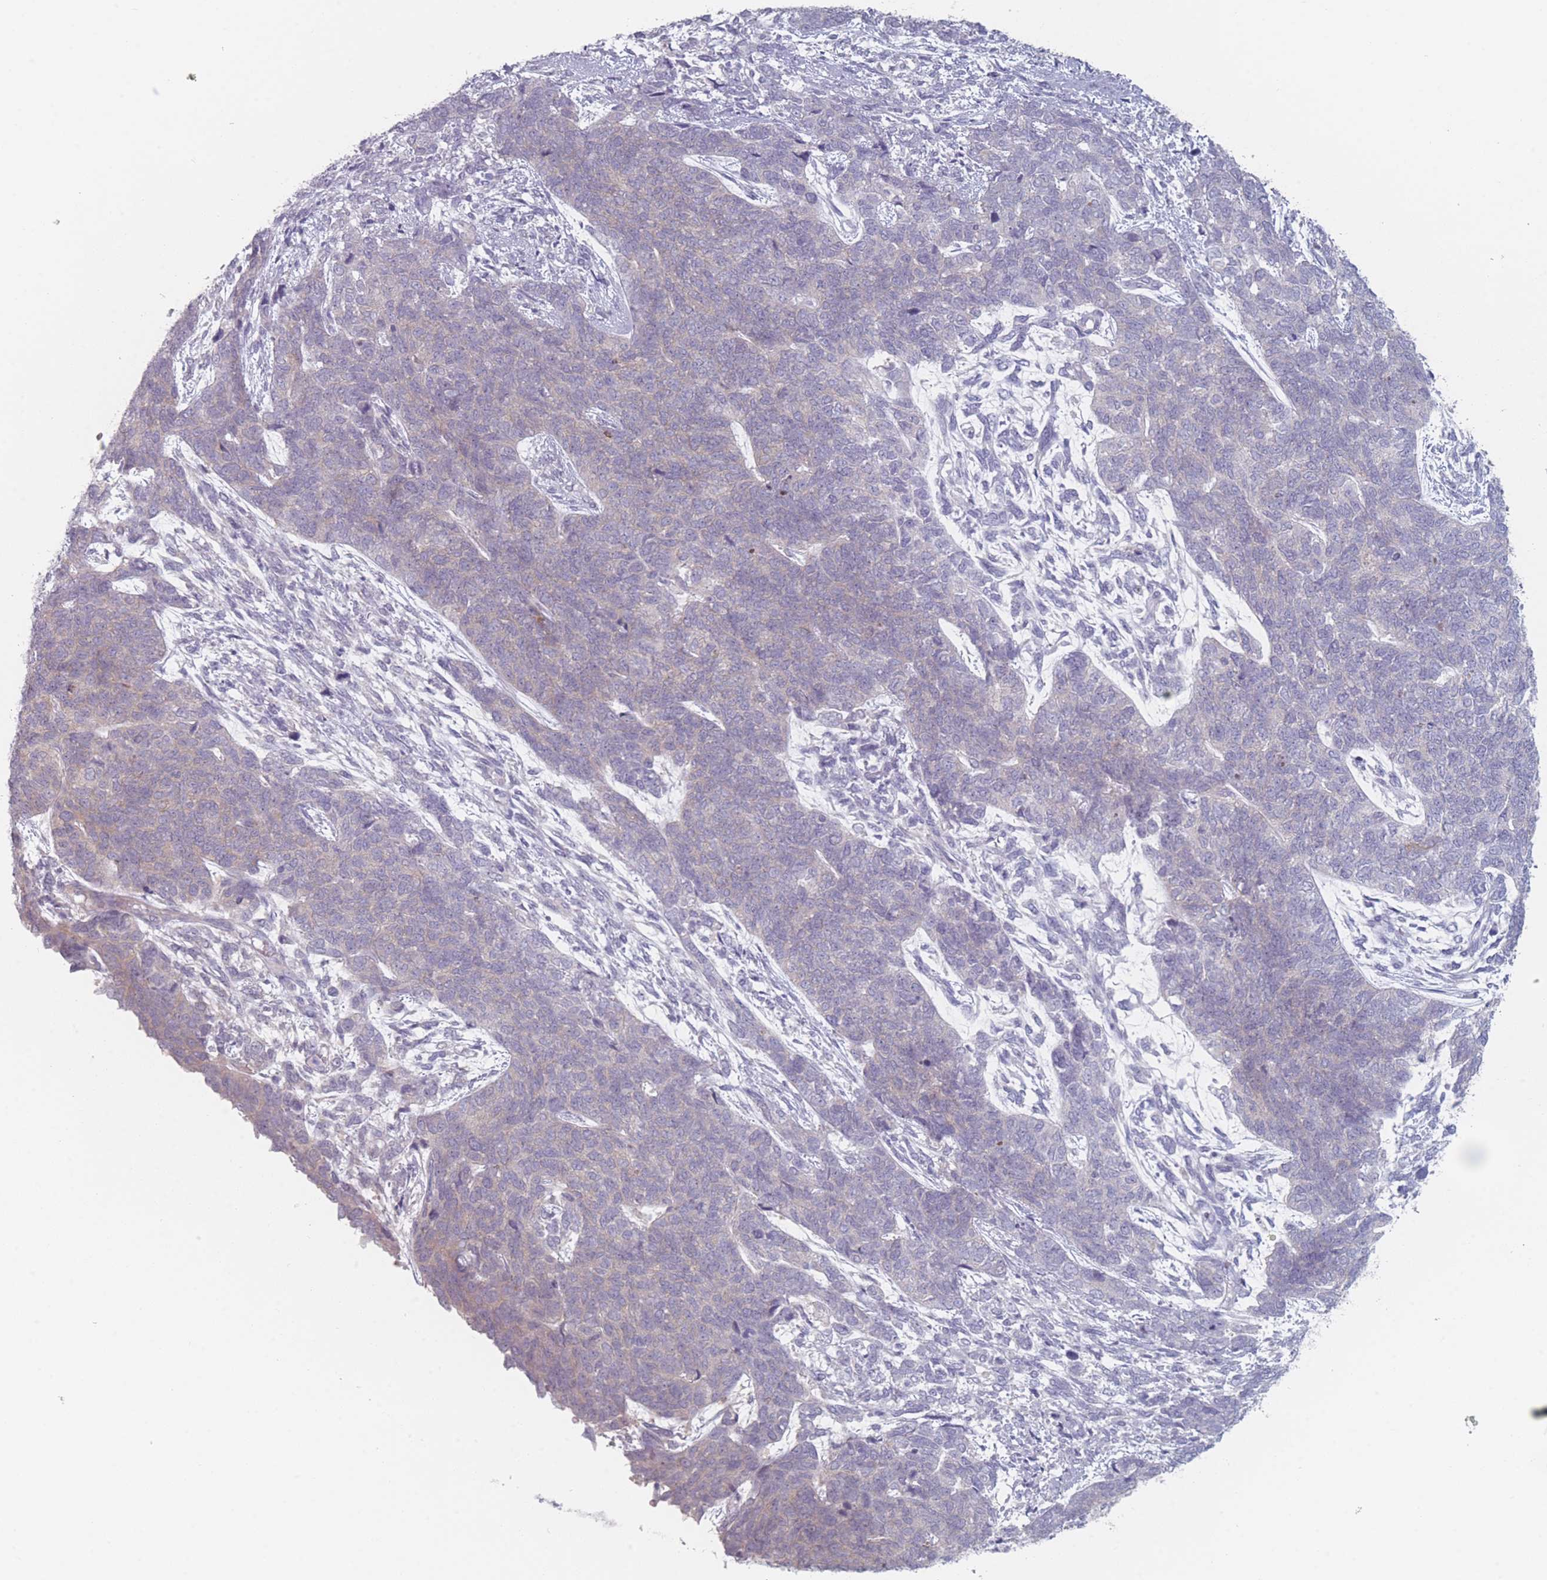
{"staining": {"intensity": "negative", "quantity": "none", "location": "none"}, "tissue": "cervical cancer", "cell_type": "Tumor cells", "image_type": "cancer", "snomed": [{"axis": "morphology", "description": "Squamous cell carcinoma, NOS"}, {"axis": "topography", "description": "Cervix"}], "caption": "Immunohistochemistry (IHC) of squamous cell carcinoma (cervical) exhibits no staining in tumor cells.", "gene": "RNF4", "patient": {"sex": "female", "age": 63}}